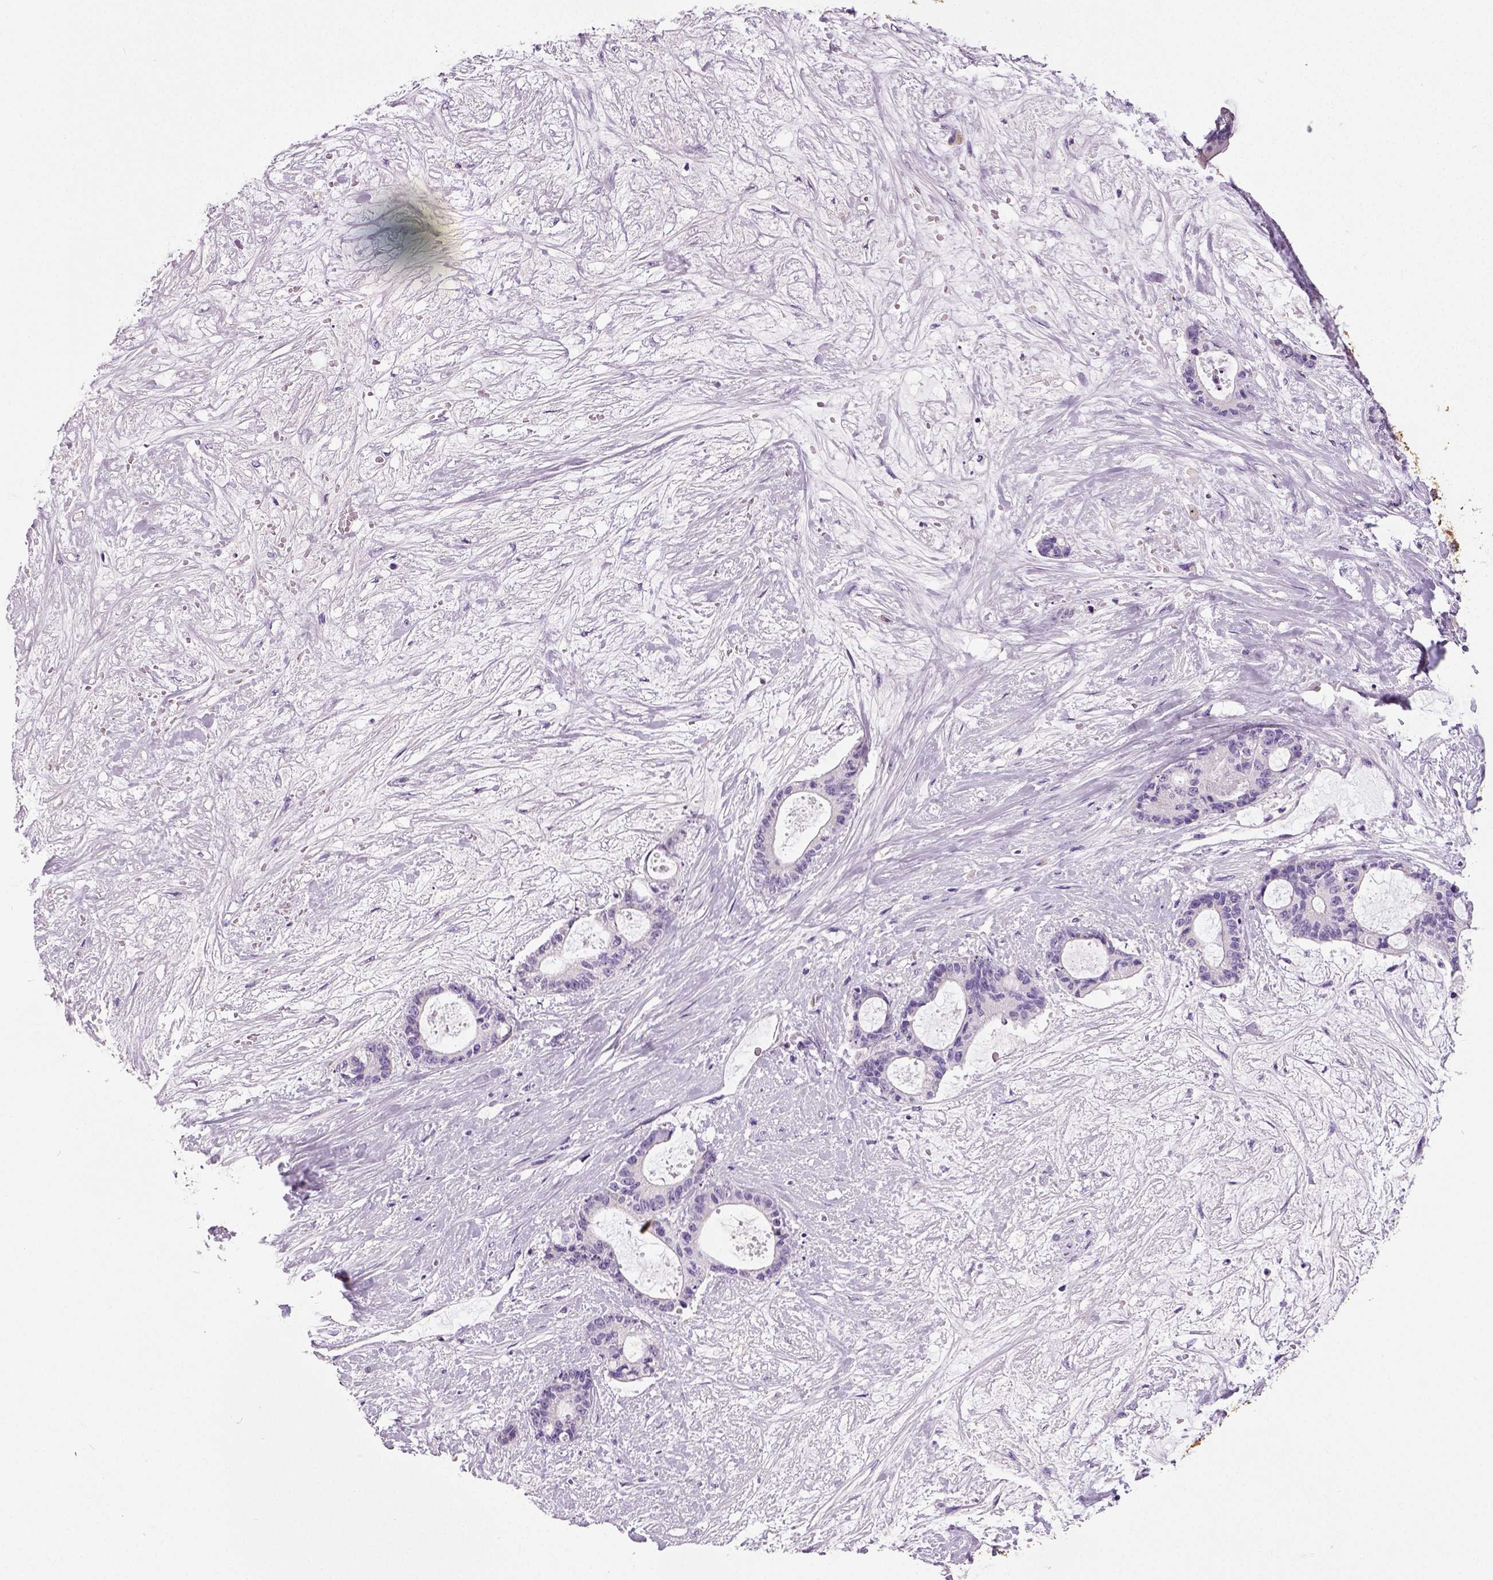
{"staining": {"intensity": "negative", "quantity": "none", "location": "none"}, "tissue": "liver cancer", "cell_type": "Tumor cells", "image_type": "cancer", "snomed": [{"axis": "morphology", "description": "Normal tissue, NOS"}, {"axis": "morphology", "description": "Cholangiocarcinoma"}, {"axis": "topography", "description": "Liver"}, {"axis": "topography", "description": "Peripheral nerve tissue"}], "caption": "Photomicrograph shows no protein staining in tumor cells of liver cancer (cholangiocarcinoma) tissue.", "gene": "NECAB2", "patient": {"sex": "female", "age": 73}}